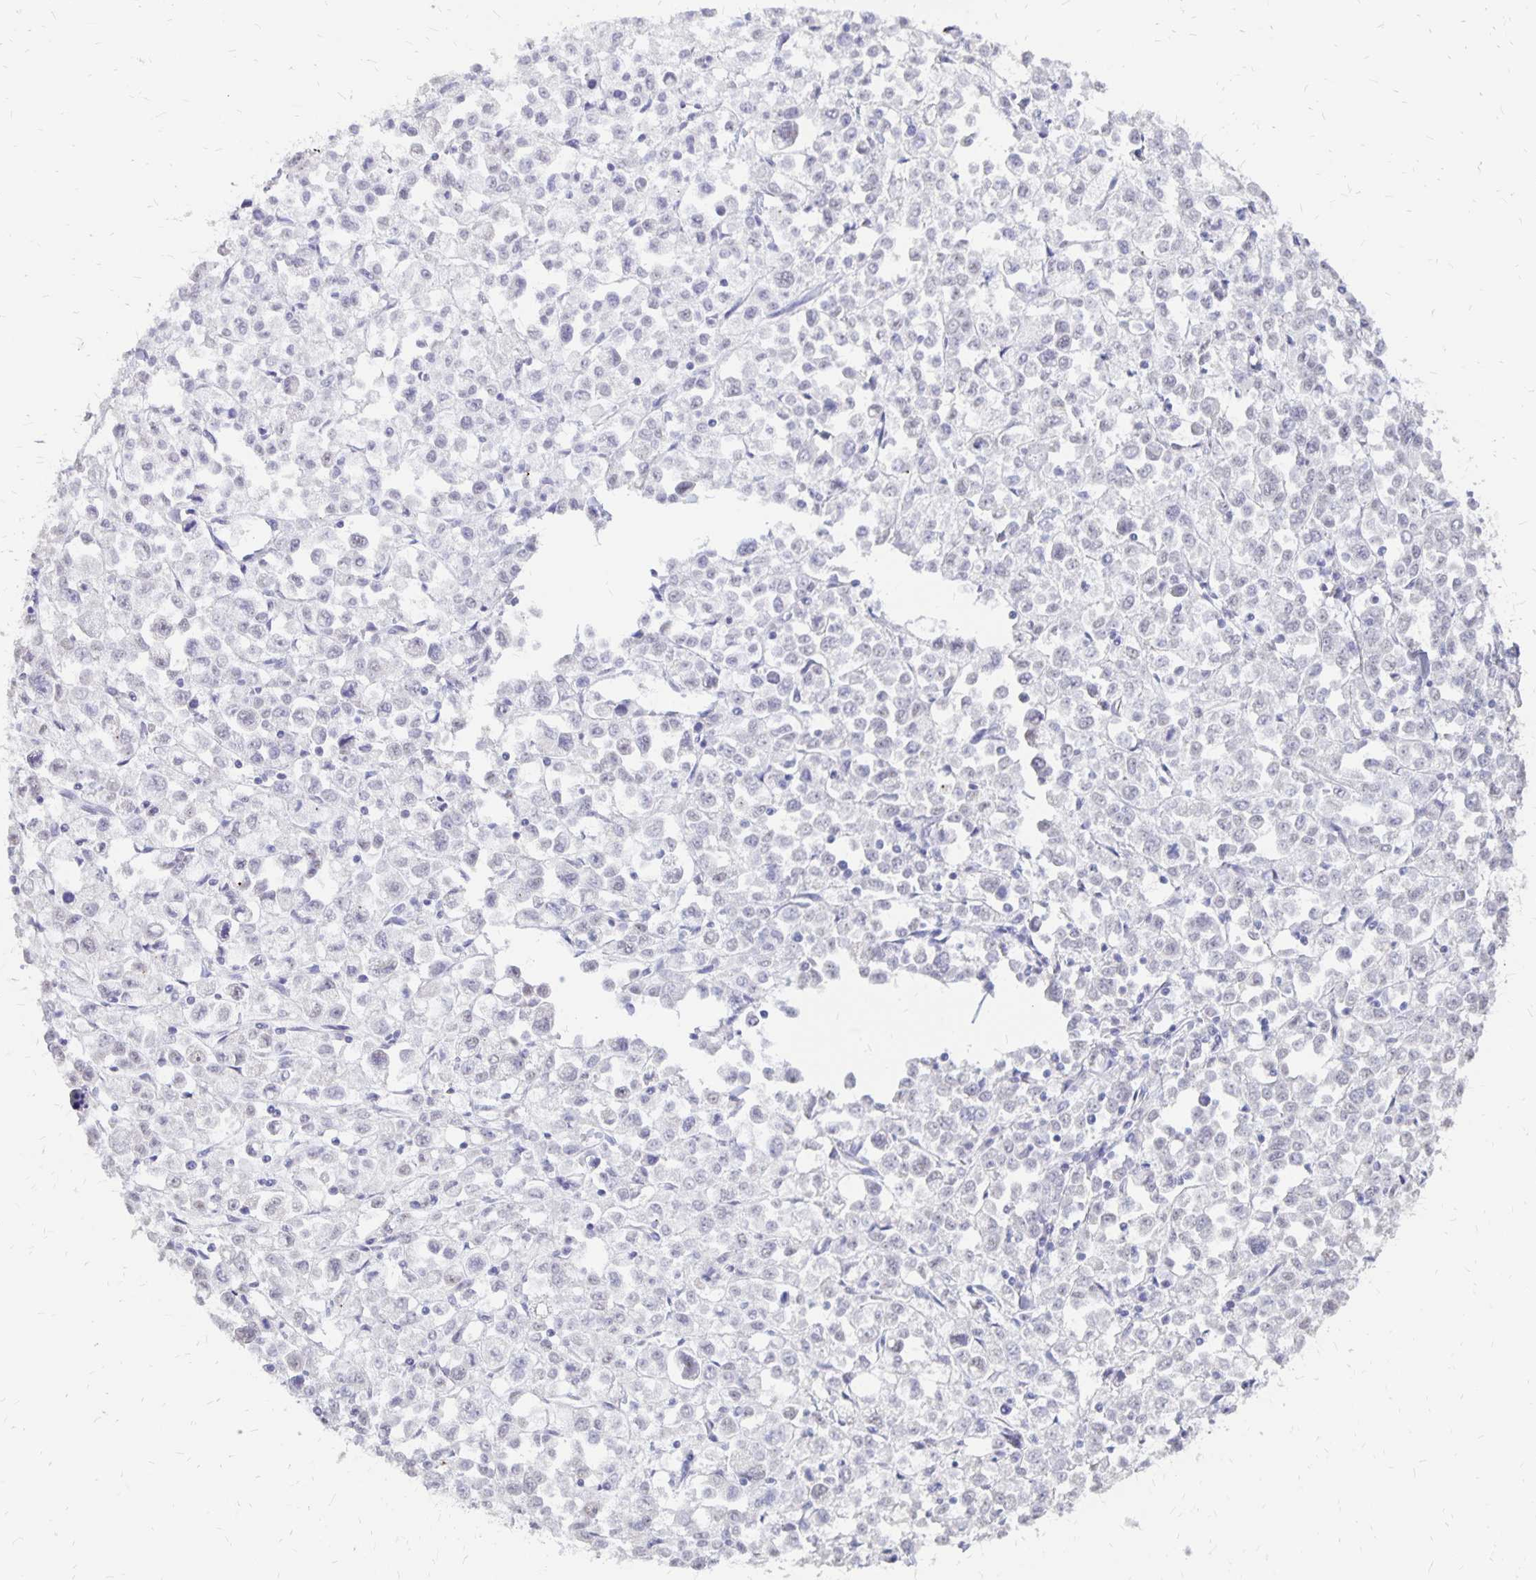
{"staining": {"intensity": "negative", "quantity": "none", "location": "none"}, "tissue": "stomach cancer", "cell_type": "Tumor cells", "image_type": "cancer", "snomed": [{"axis": "morphology", "description": "Adenocarcinoma, NOS"}, {"axis": "topography", "description": "Stomach, upper"}], "caption": "The image demonstrates no significant expression in tumor cells of stomach cancer (adenocarcinoma).", "gene": "ATOSB", "patient": {"sex": "male", "age": 70}}